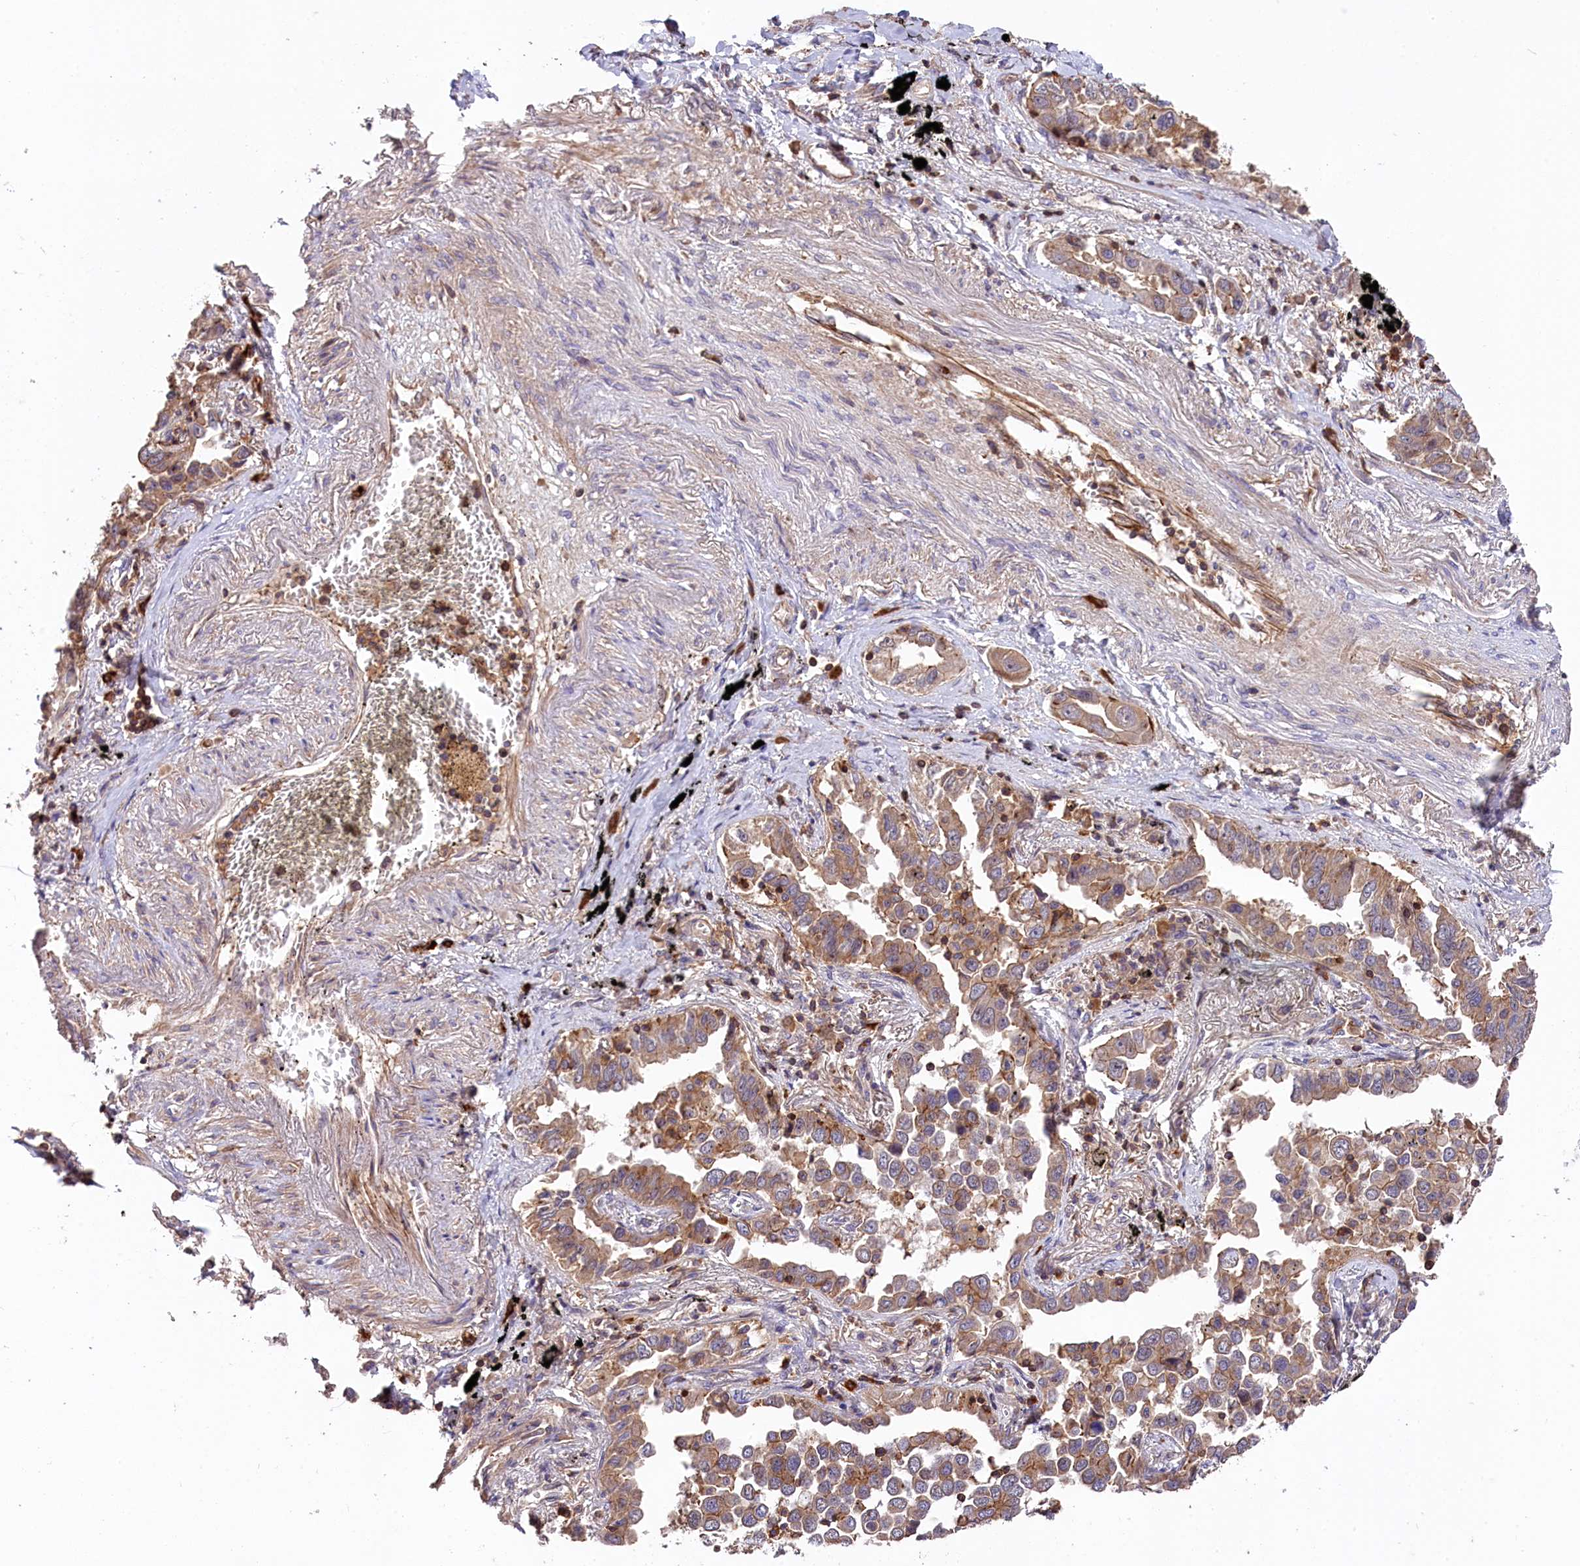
{"staining": {"intensity": "weak", "quantity": ">75%", "location": "cytoplasmic/membranous"}, "tissue": "lung cancer", "cell_type": "Tumor cells", "image_type": "cancer", "snomed": [{"axis": "morphology", "description": "Adenocarcinoma, NOS"}, {"axis": "topography", "description": "Lung"}], "caption": "This image exhibits immunohistochemistry staining of human lung cancer (adenocarcinoma), with low weak cytoplasmic/membranous expression in about >75% of tumor cells.", "gene": "SKIDA1", "patient": {"sex": "male", "age": 67}}